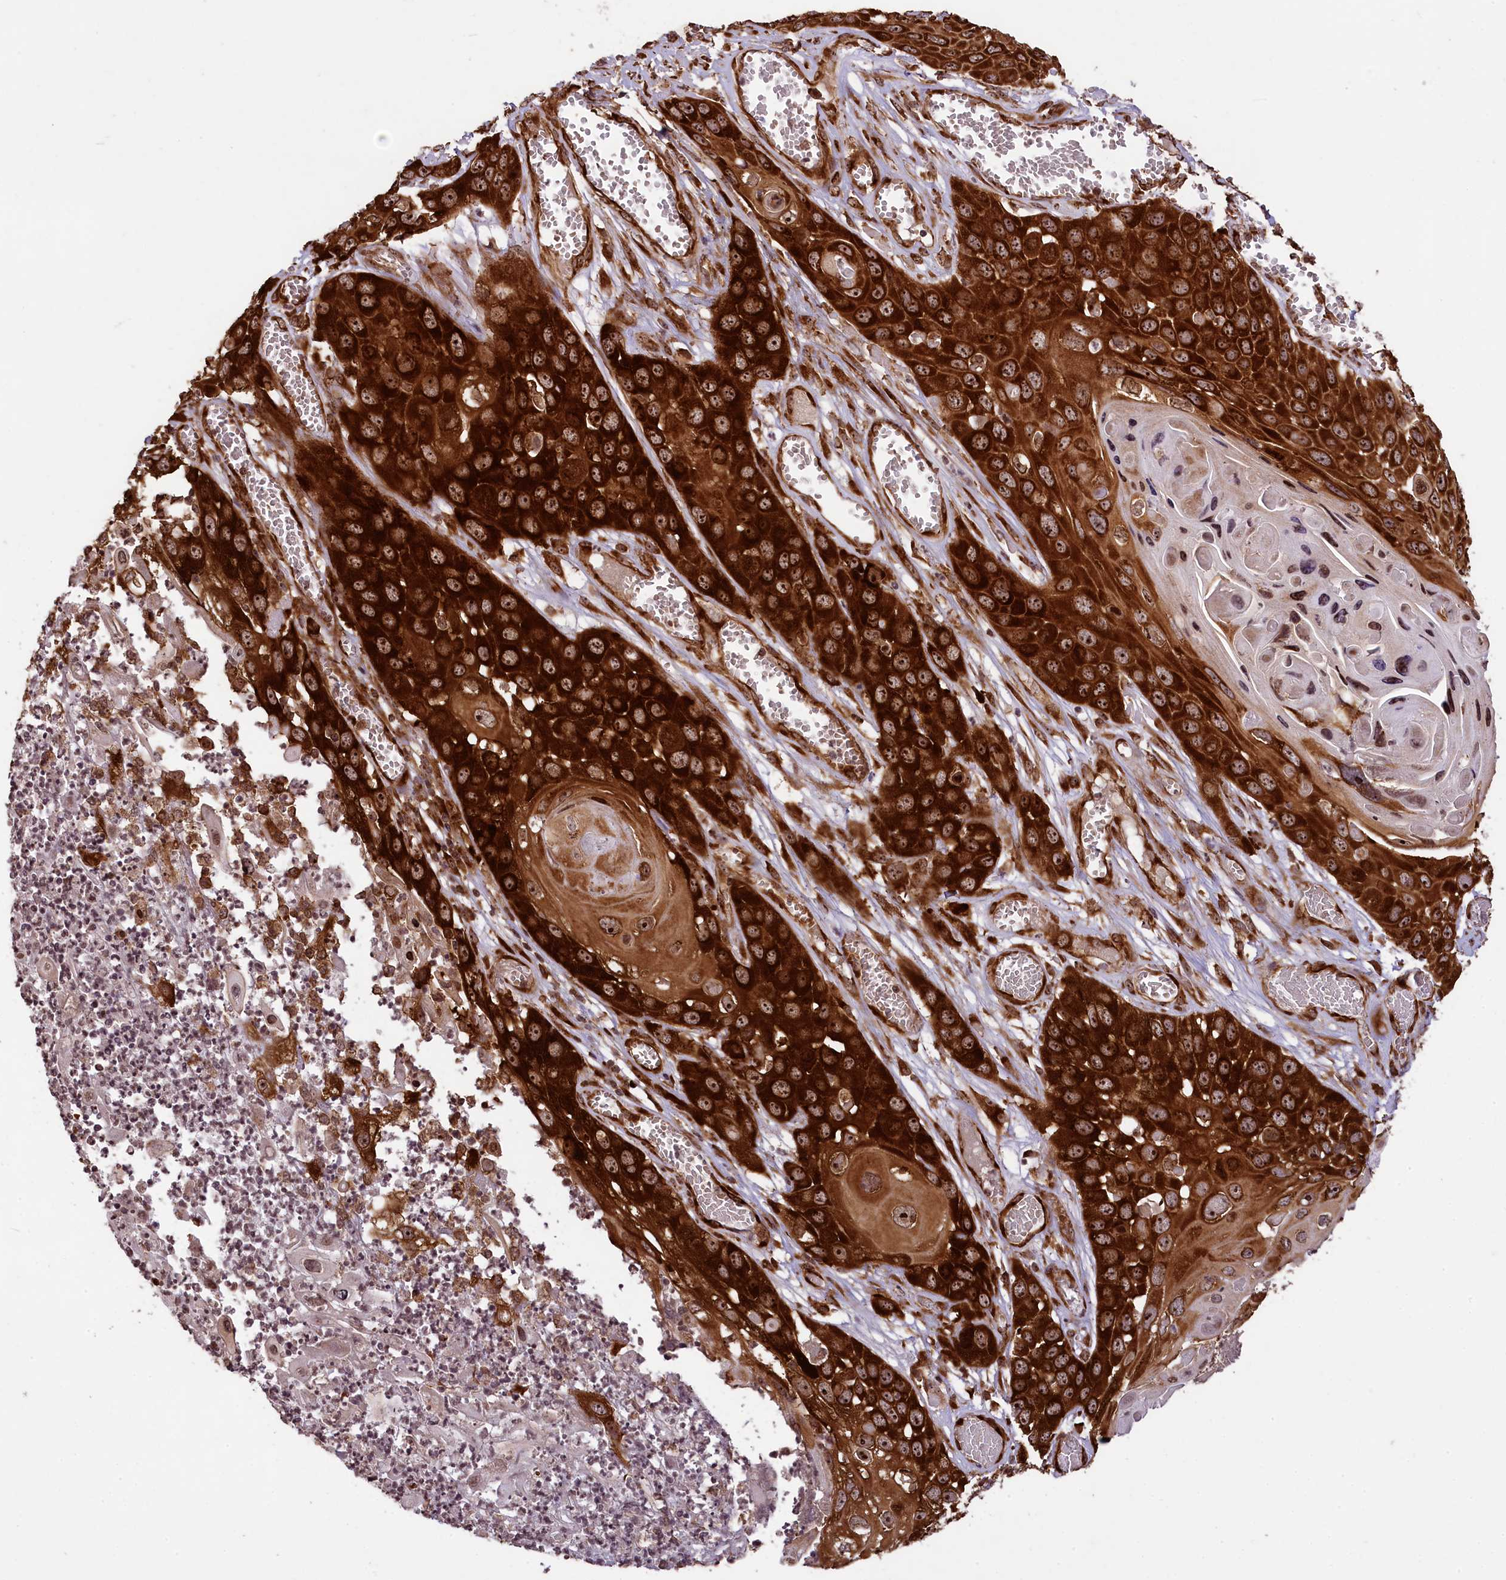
{"staining": {"intensity": "strong", "quantity": ">75%", "location": "cytoplasmic/membranous,nuclear"}, "tissue": "skin cancer", "cell_type": "Tumor cells", "image_type": "cancer", "snomed": [{"axis": "morphology", "description": "Squamous cell carcinoma, NOS"}, {"axis": "topography", "description": "Skin"}], "caption": "Immunohistochemistry micrograph of neoplastic tissue: human skin cancer stained using immunohistochemistry displays high levels of strong protein expression localized specifically in the cytoplasmic/membranous and nuclear of tumor cells, appearing as a cytoplasmic/membranous and nuclear brown color.", "gene": "LARP4", "patient": {"sex": "male", "age": 55}}